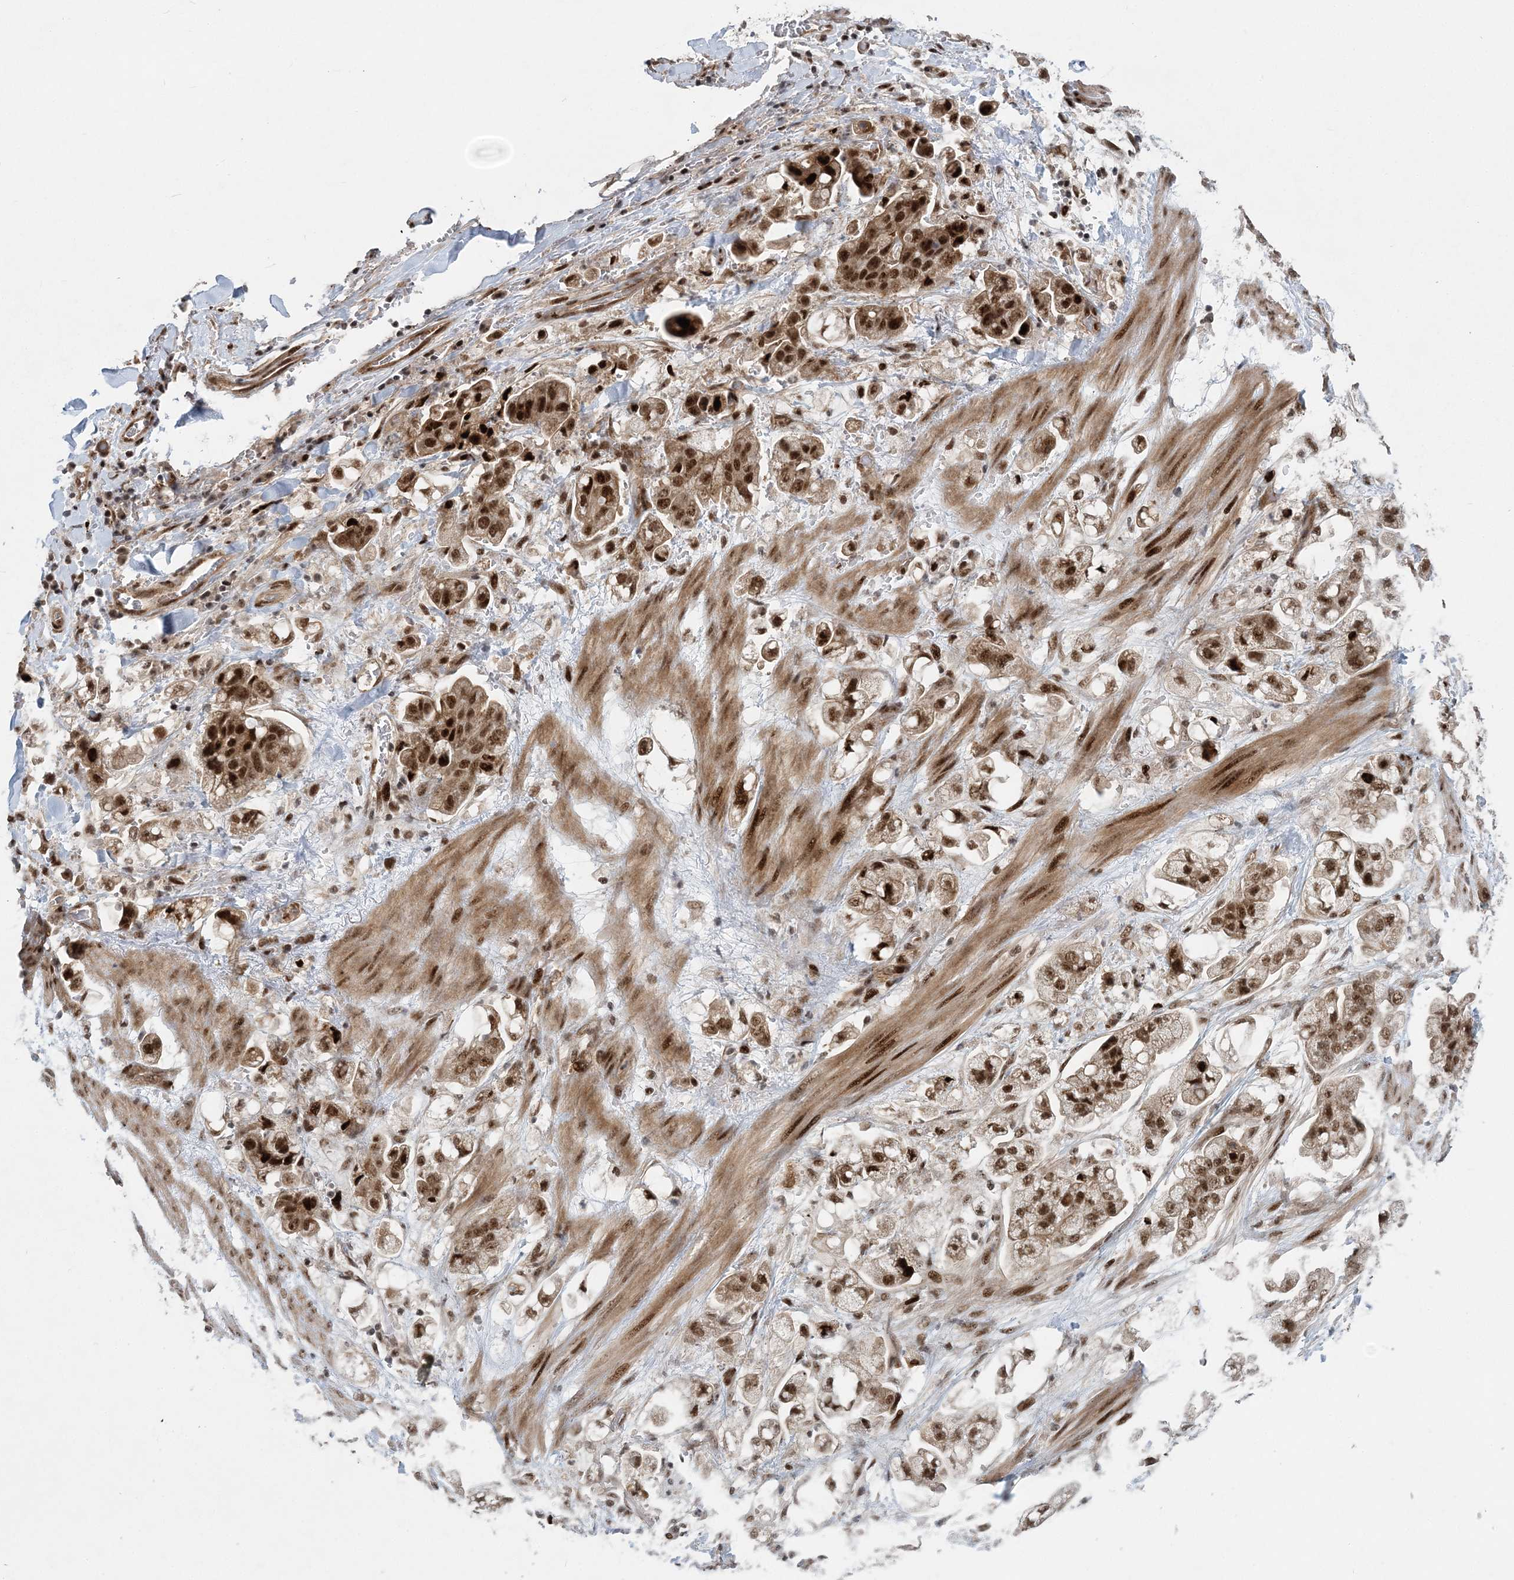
{"staining": {"intensity": "strong", "quantity": ">75%", "location": "nuclear"}, "tissue": "stomach cancer", "cell_type": "Tumor cells", "image_type": "cancer", "snomed": [{"axis": "morphology", "description": "Adenocarcinoma, NOS"}, {"axis": "topography", "description": "Stomach"}], "caption": "About >75% of tumor cells in stomach adenocarcinoma reveal strong nuclear protein staining as visualized by brown immunohistochemical staining.", "gene": "CWC22", "patient": {"sex": "male", "age": 62}}